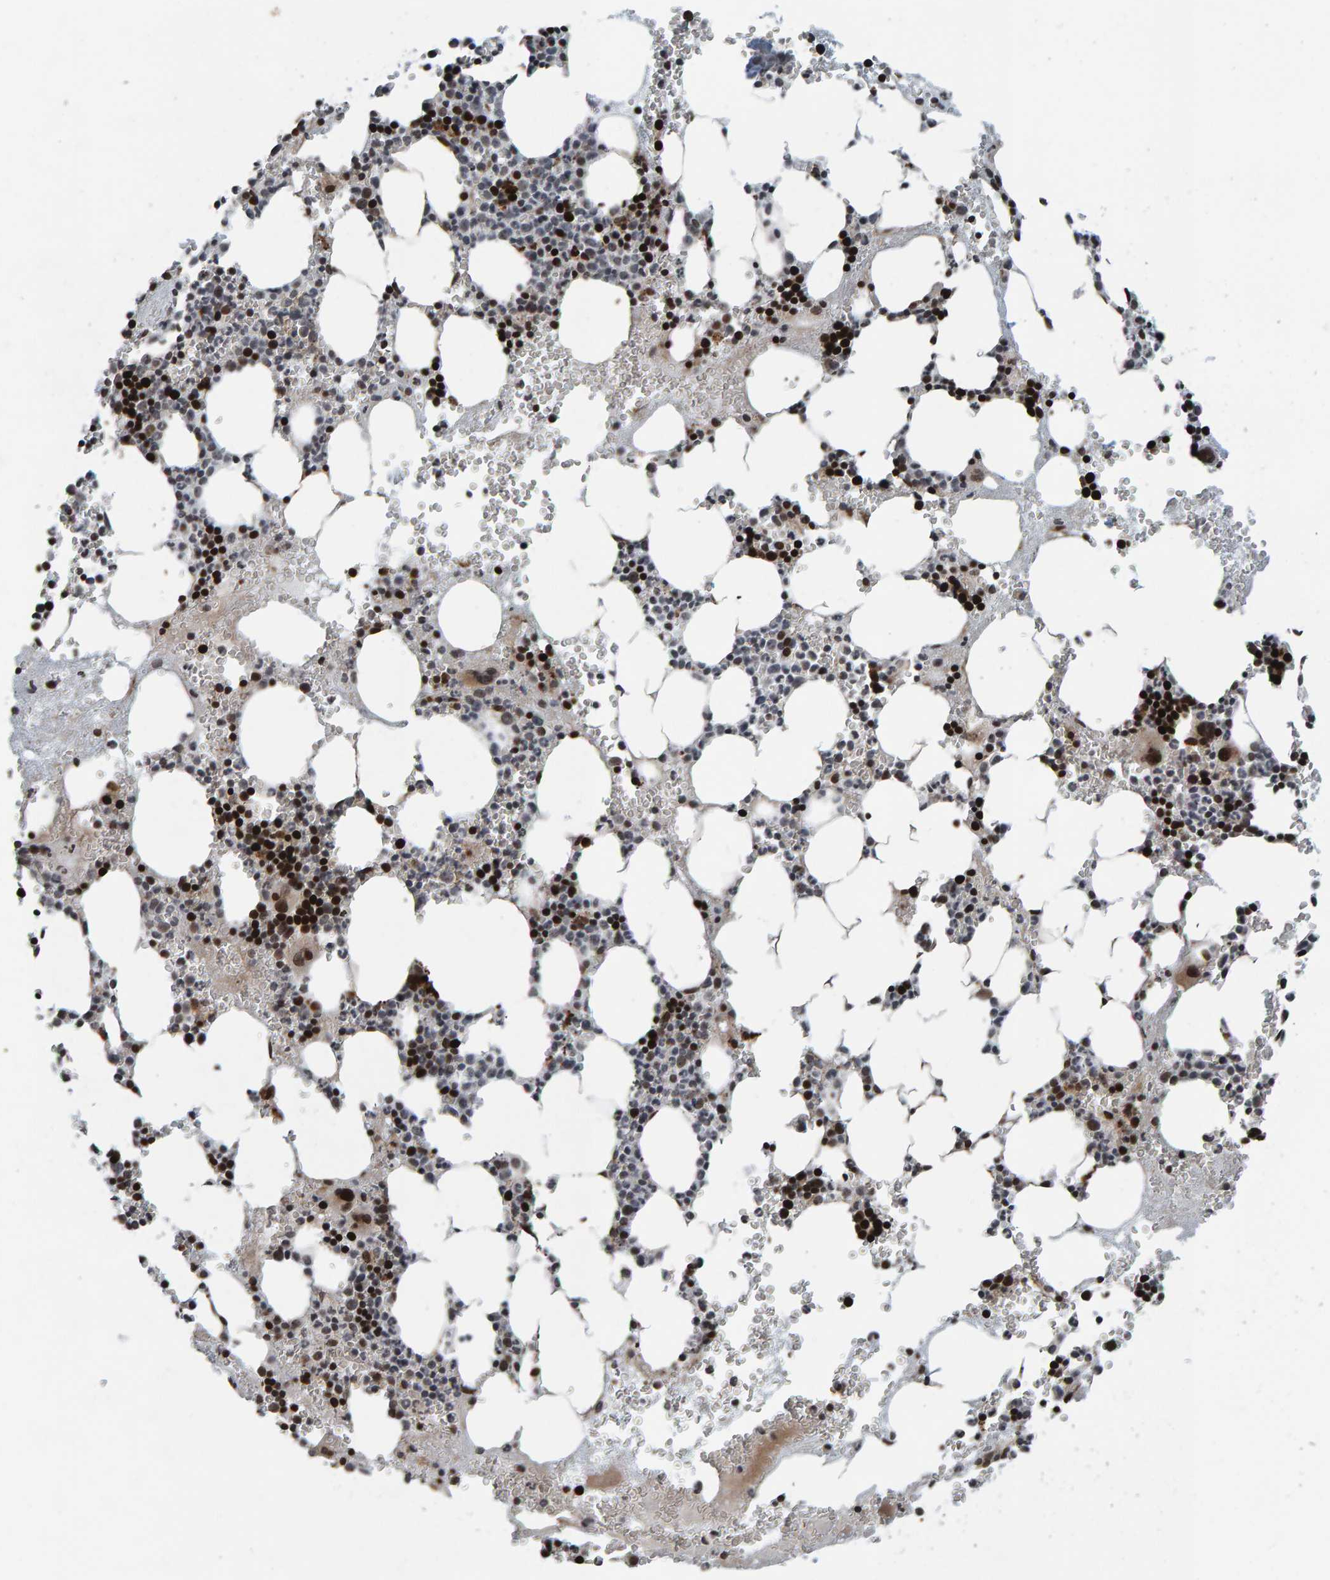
{"staining": {"intensity": "strong", "quantity": ">75%", "location": "nuclear"}, "tissue": "bone marrow", "cell_type": "Hematopoietic cells", "image_type": "normal", "snomed": [{"axis": "morphology", "description": "Normal tissue, NOS"}, {"axis": "morphology", "description": "Inflammation, NOS"}, {"axis": "topography", "description": "Bone marrow"}], "caption": "IHC of benign bone marrow demonstrates high levels of strong nuclear positivity in approximately >75% of hematopoietic cells.", "gene": "ZNF366", "patient": {"sex": "female", "age": 67}}